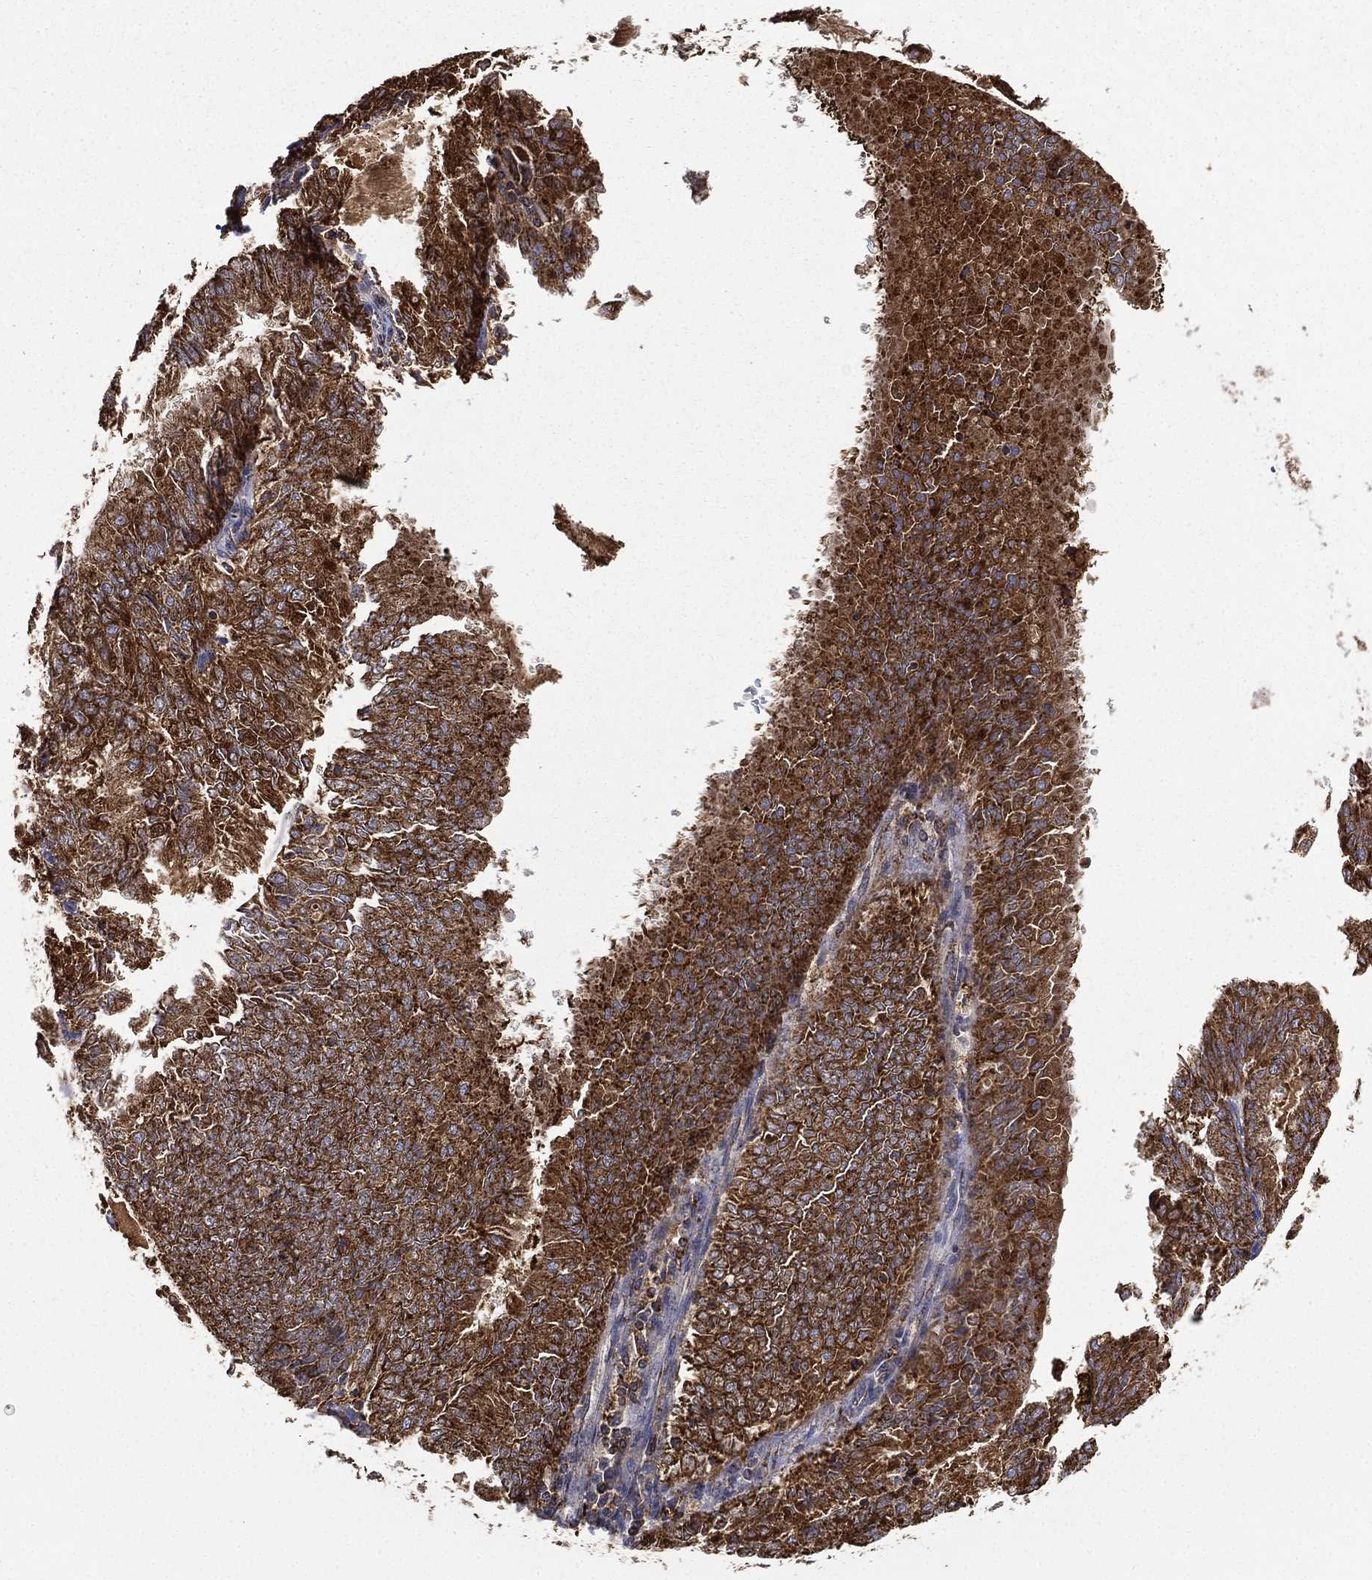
{"staining": {"intensity": "strong", "quantity": ">75%", "location": "cytoplasmic/membranous"}, "tissue": "endometrial cancer", "cell_type": "Tumor cells", "image_type": "cancer", "snomed": [{"axis": "morphology", "description": "Adenocarcinoma, NOS"}, {"axis": "topography", "description": "Endometrium"}], "caption": "Tumor cells show high levels of strong cytoplasmic/membranous expression in approximately >75% of cells in endometrial cancer (adenocarcinoma).", "gene": "RIN3", "patient": {"sex": "female", "age": 57}}